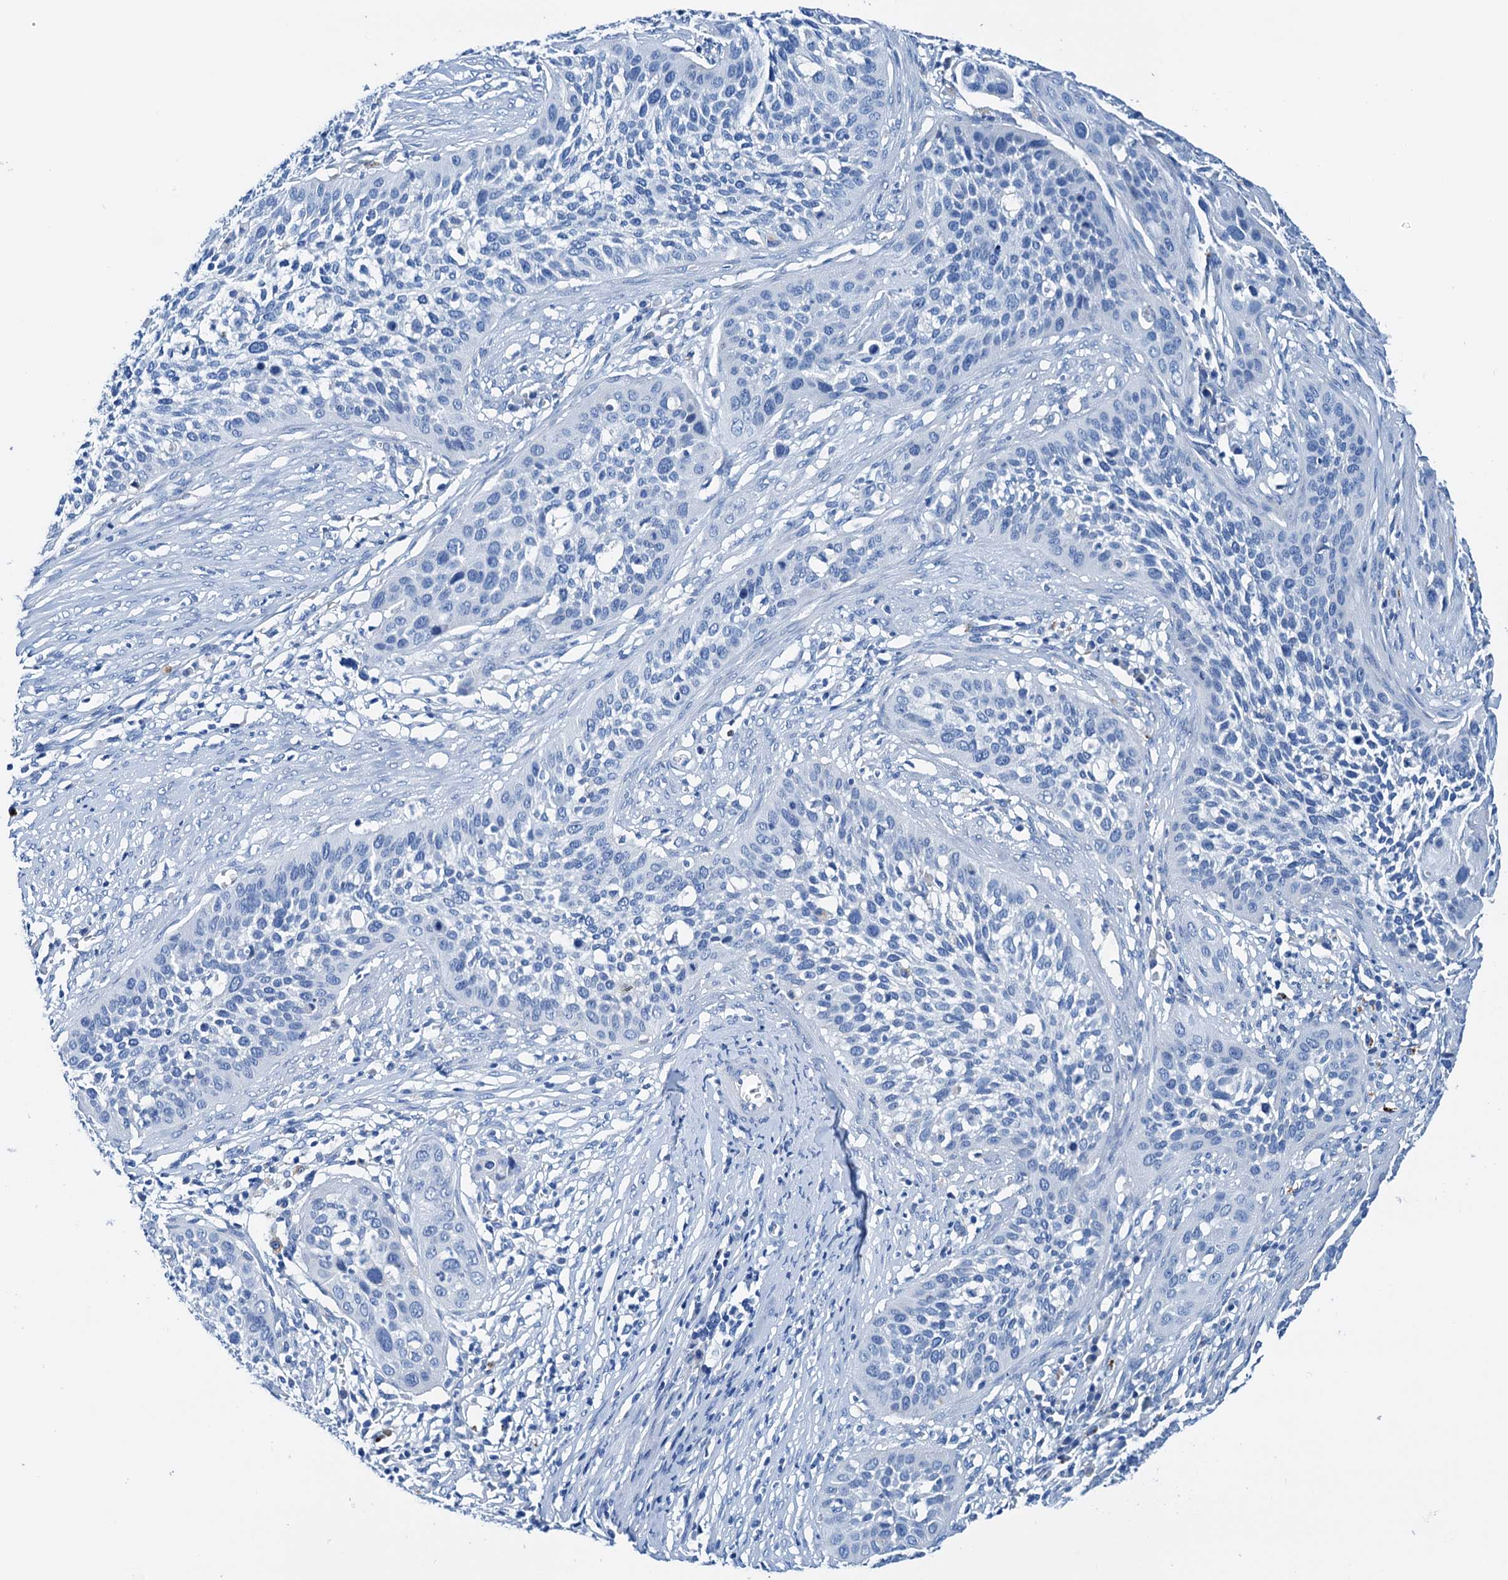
{"staining": {"intensity": "negative", "quantity": "none", "location": "none"}, "tissue": "cervical cancer", "cell_type": "Tumor cells", "image_type": "cancer", "snomed": [{"axis": "morphology", "description": "Squamous cell carcinoma, NOS"}, {"axis": "topography", "description": "Cervix"}], "caption": "Immunohistochemical staining of squamous cell carcinoma (cervical) exhibits no significant expression in tumor cells. The staining was performed using DAB (3,3'-diaminobenzidine) to visualize the protein expression in brown, while the nuclei were stained in blue with hematoxylin (Magnification: 20x).", "gene": "C1QTNF4", "patient": {"sex": "female", "age": 34}}